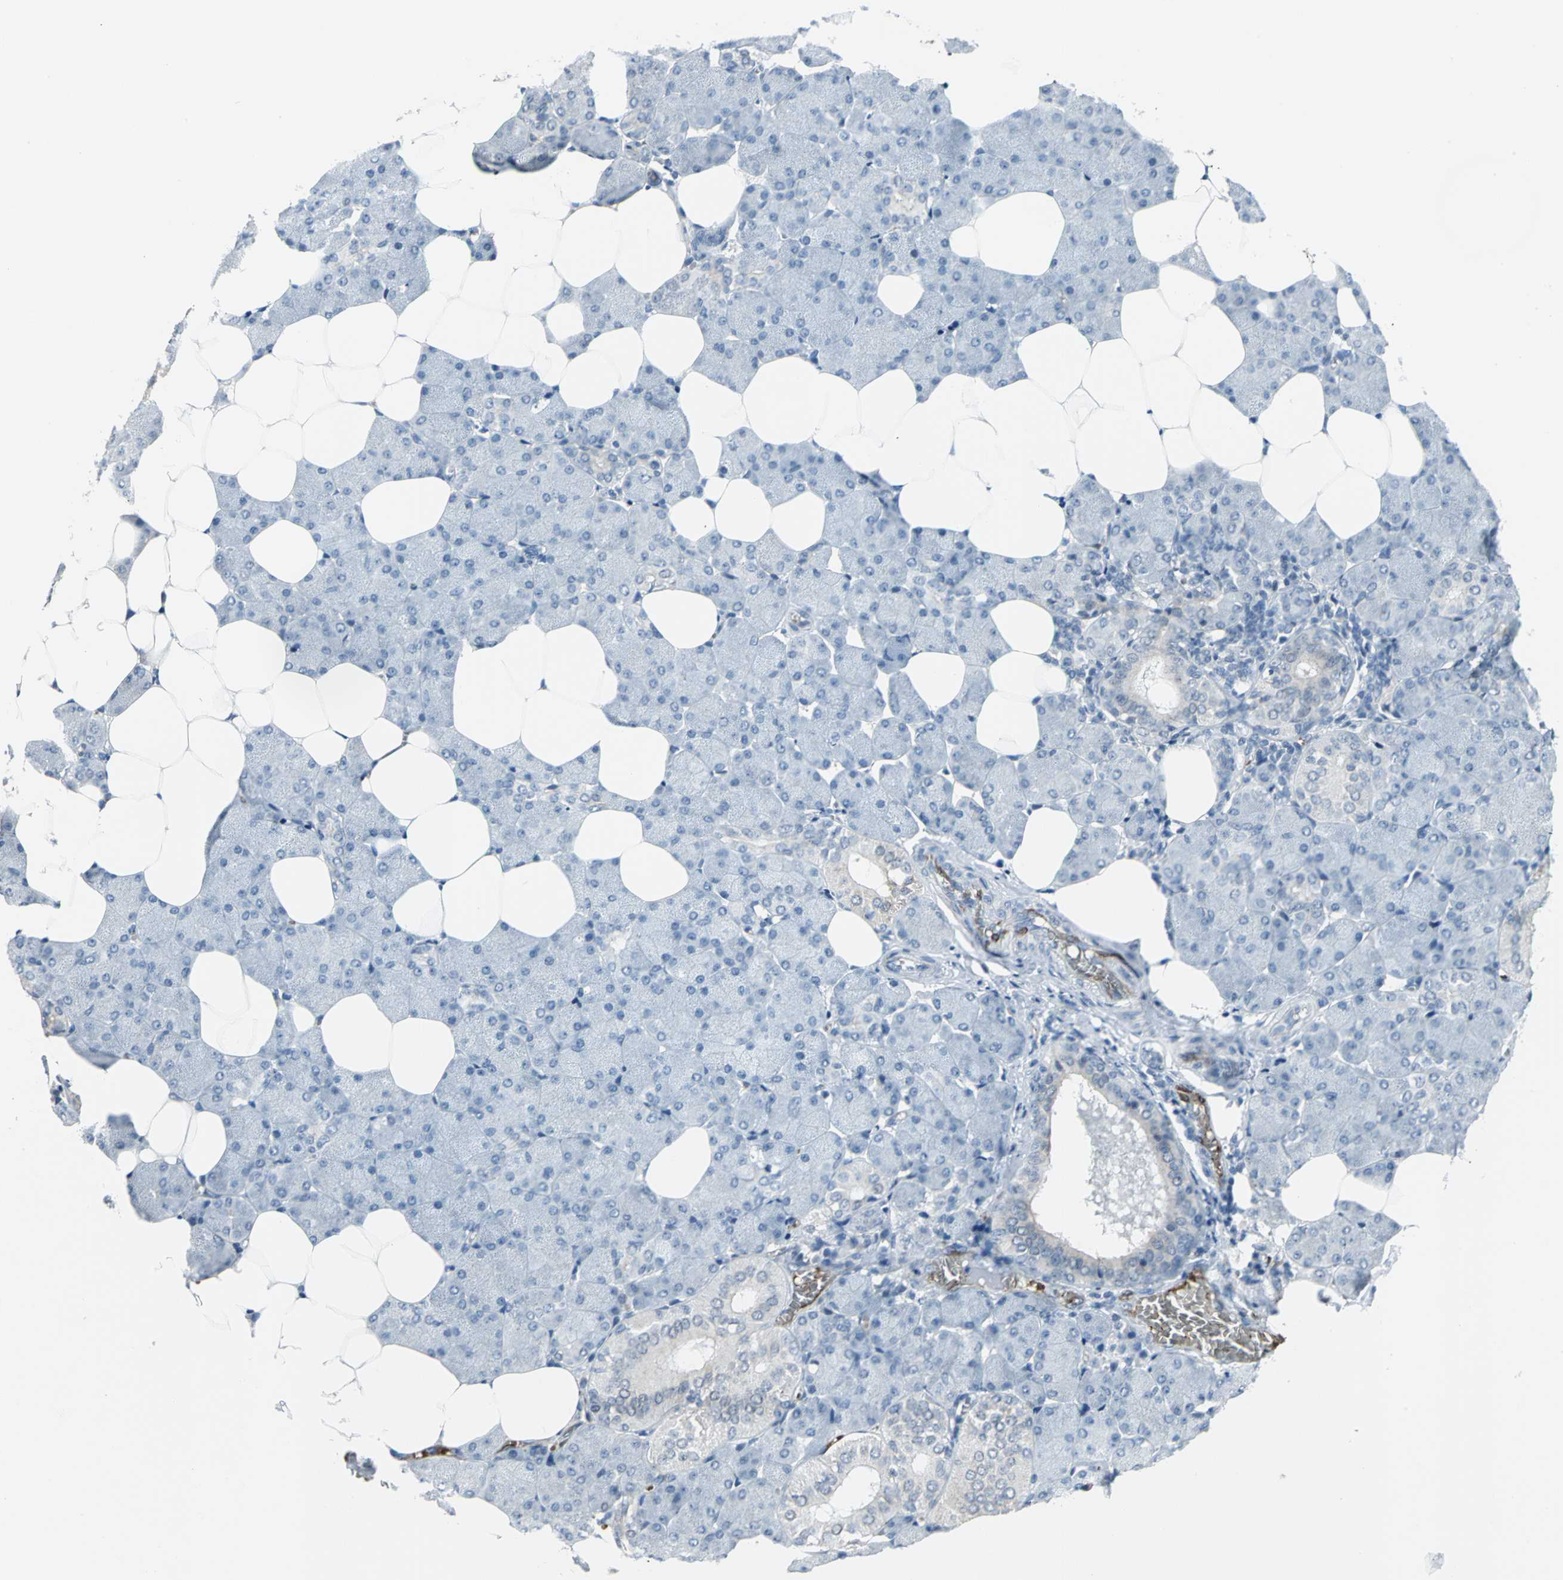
{"staining": {"intensity": "weak", "quantity": "<25%", "location": "nuclear"}, "tissue": "salivary gland", "cell_type": "Glandular cells", "image_type": "normal", "snomed": [{"axis": "morphology", "description": "Normal tissue, NOS"}, {"axis": "morphology", "description": "Adenoma, NOS"}, {"axis": "topography", "description": "Salivary gland"}], "caption": "A high-resolution photomicrograph shows immunohistochemistry (IHC) staining of unremarkable salivary gland, which exhibits no significant expression in glandular cells.", "gene": "GLI3", "patient": {"sex": "female", "age": 32}}